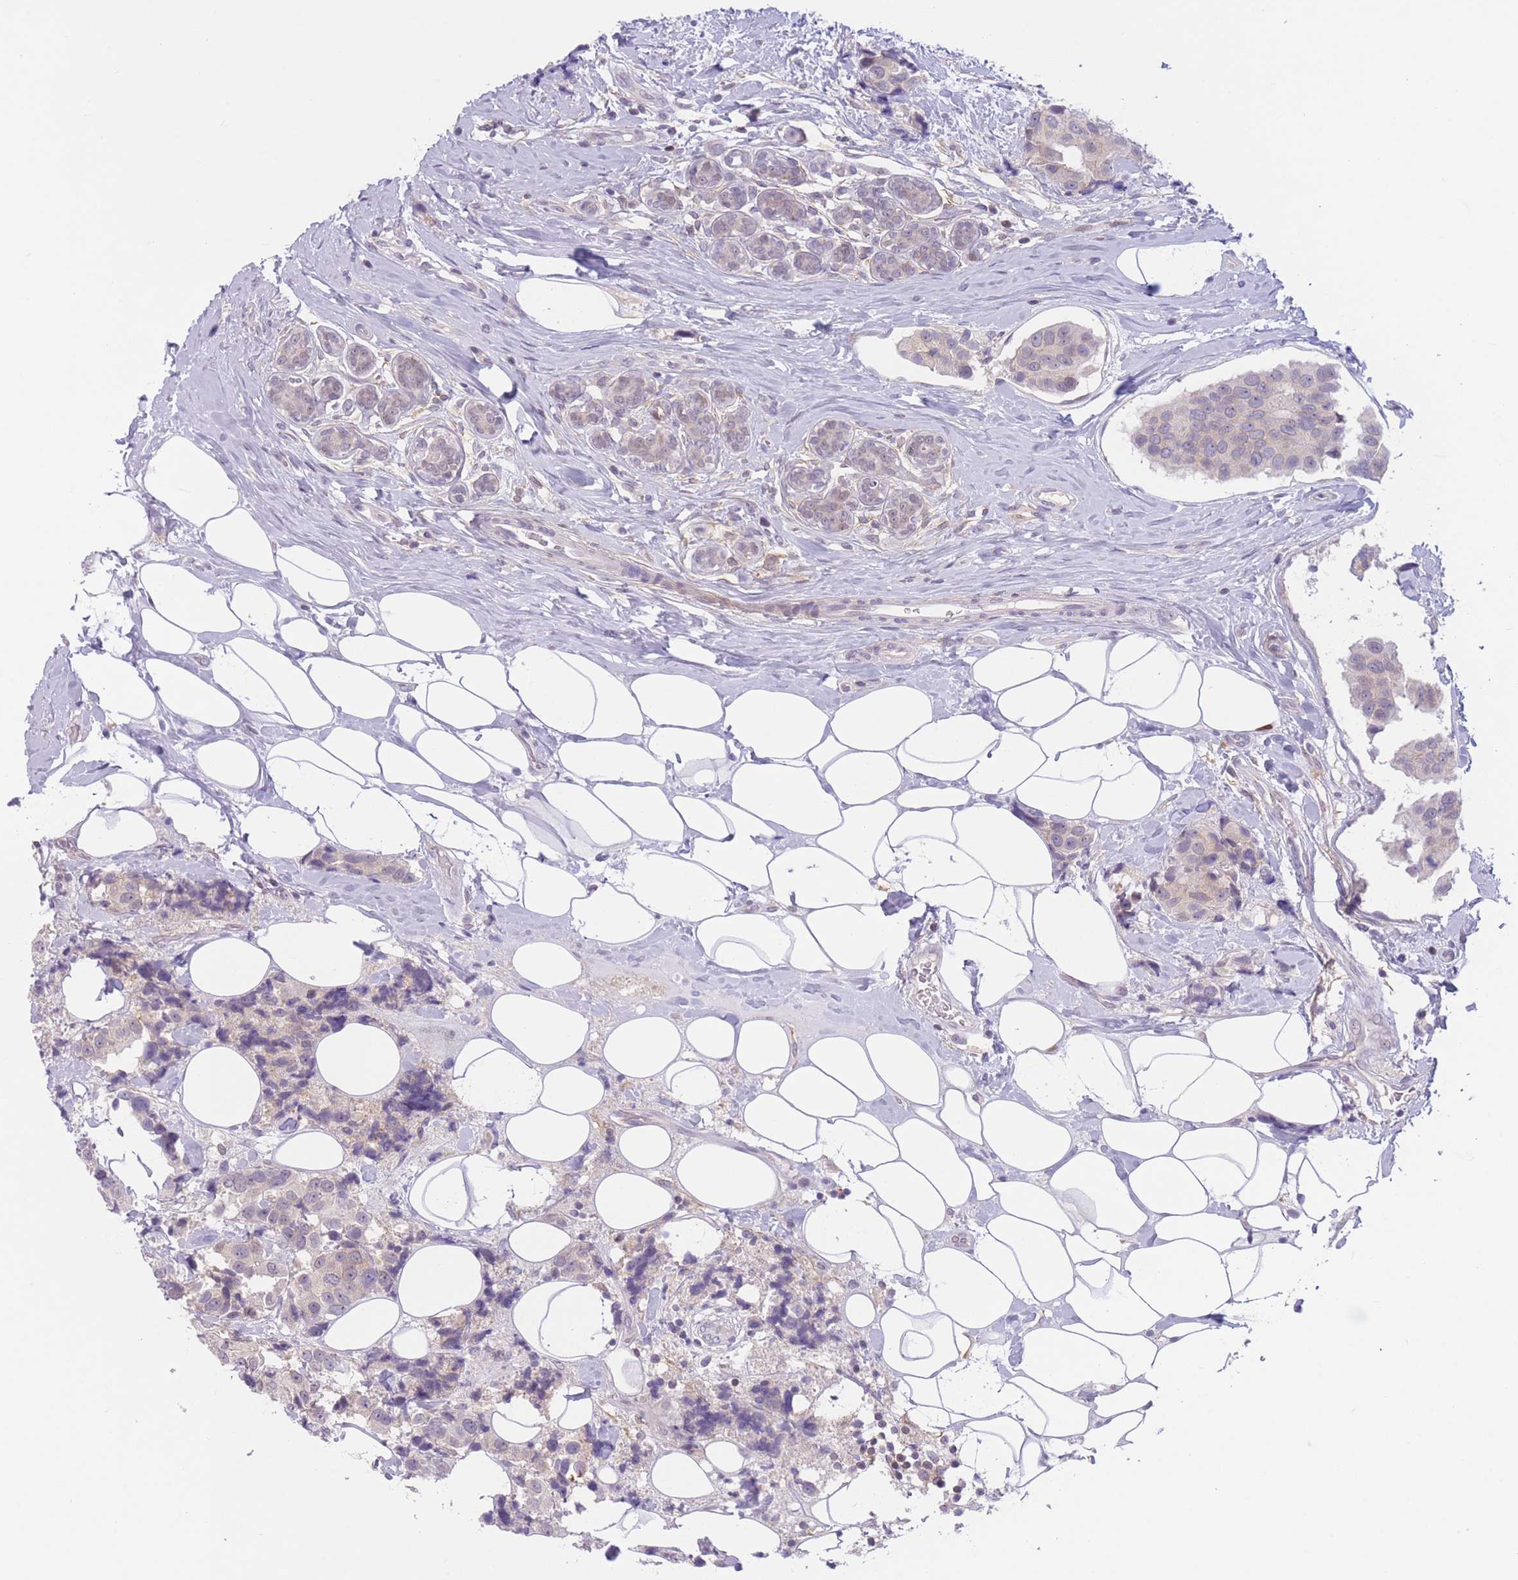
{"staining": {"intensity": "negative", "quantity": "none", "location": "none"}, "tissue": "breast cancer", "cell_type": "Tumor cells", "image_type": "cancer", "snomed": [{"axis": "morphology", "description": "Normal tissue, NOS"}, {"axis": "morphology", "description": "Duct carcinoma"}, {"axis": "topography", "description": "Breast"}], "caption": "Tumor cells show no significant protein staining in breast cancer (intraductal carcinoma).", "gene": "ZNF439", "patient": {"sex": "female", "age": 39}}